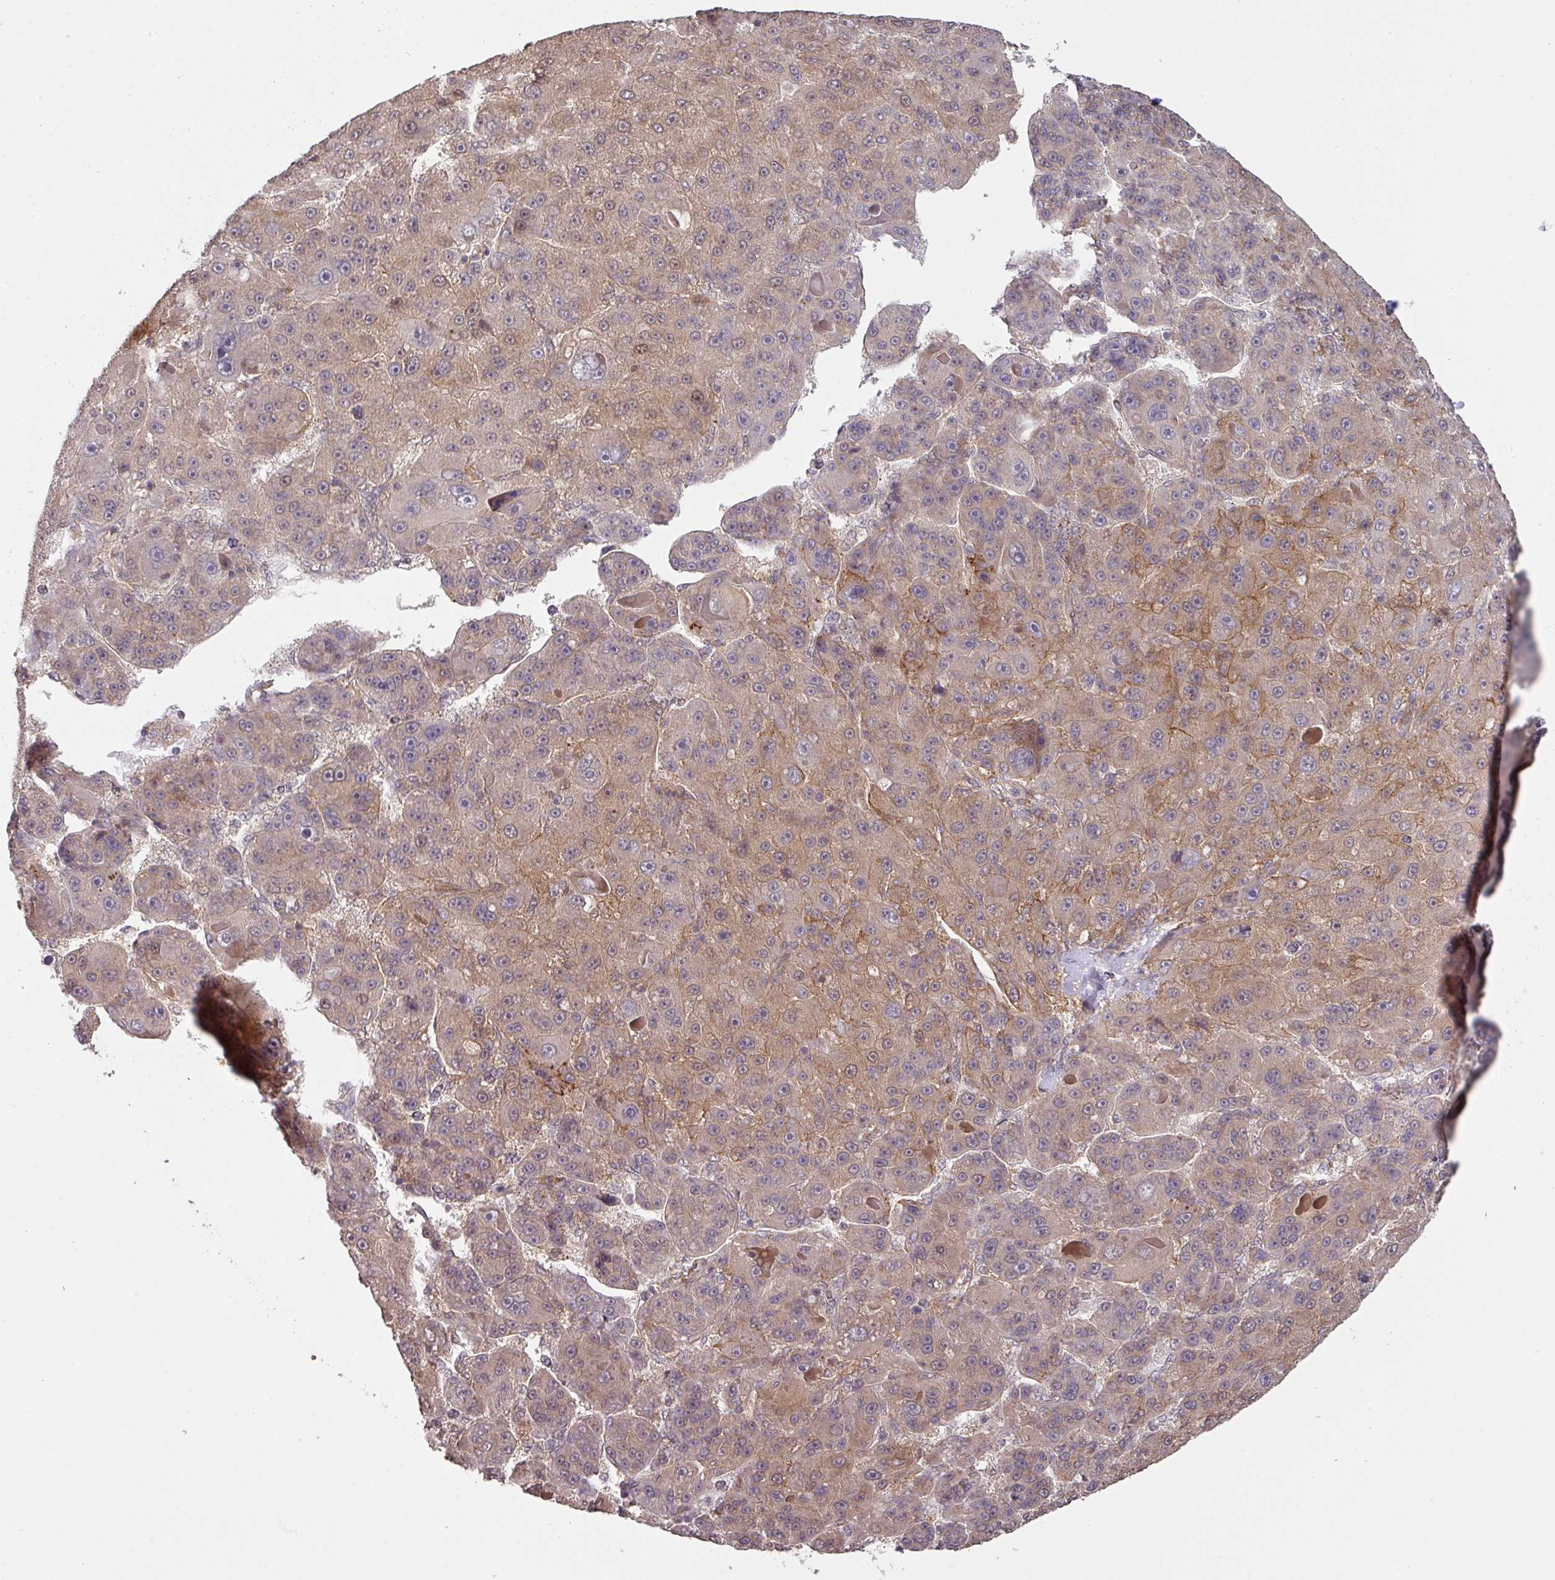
{"staining": {"intensity": "weak", "quantity": "25%-75%", "location": "cytoplasmic/membranous"}, "tissue": "liver cancer", "cell_type": "Tumor cells", "image_type": "cancer", "snomed": [{"axis": "morphology", "description": "Carcinoma, Hepatocellular, NOS"}, {"axis": "topography", "description": "Liver"}], "caption": "Immunohistochemistry of human liver cancer (hepatocellular carcinoma) demonstrates low levels of weak cytoplasmic/membranous positivity in about 25%-75% of tumor cells.", "gene": "CYFIP2", "patient": {"sex": "male", "age": 76}}